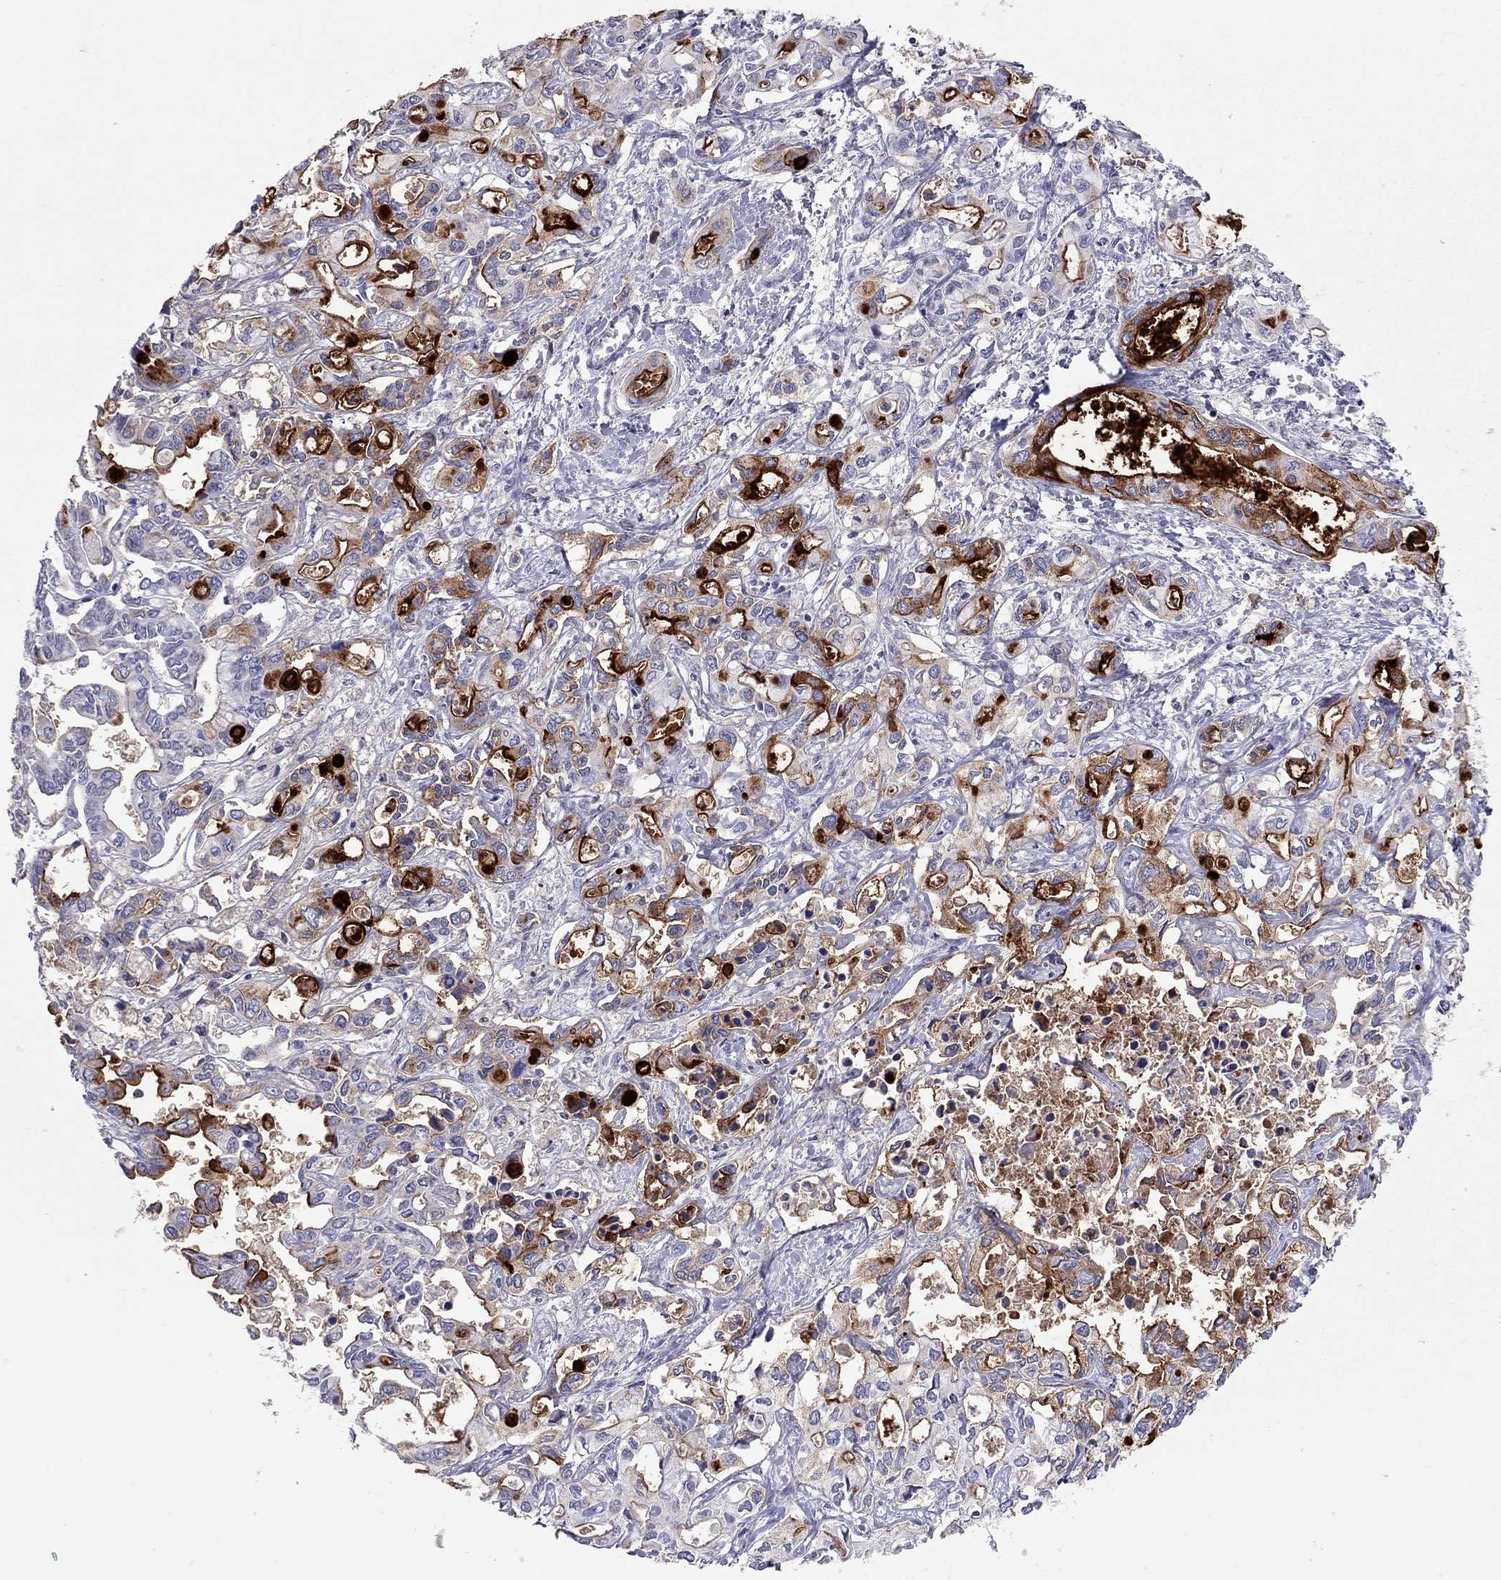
{"staining": {"intensity": "strong", "quantity": "25%-75%", "location": "cytoplasmic/membranous"}, "tissue": "liver cancer", "cell_type": "Tumor cells", "image_type": "cancer", "snomed": [{"axis": "morphology", "description": "Cholangiocarcinoma"}, {"axis": "topography", "description": "Liver"}], "caption": "Human liver cancer stained with a protein marker reveals strong staining in tumor cells.", "gene": "MUC16", "patient": {"sex": "female", "age": 64}}